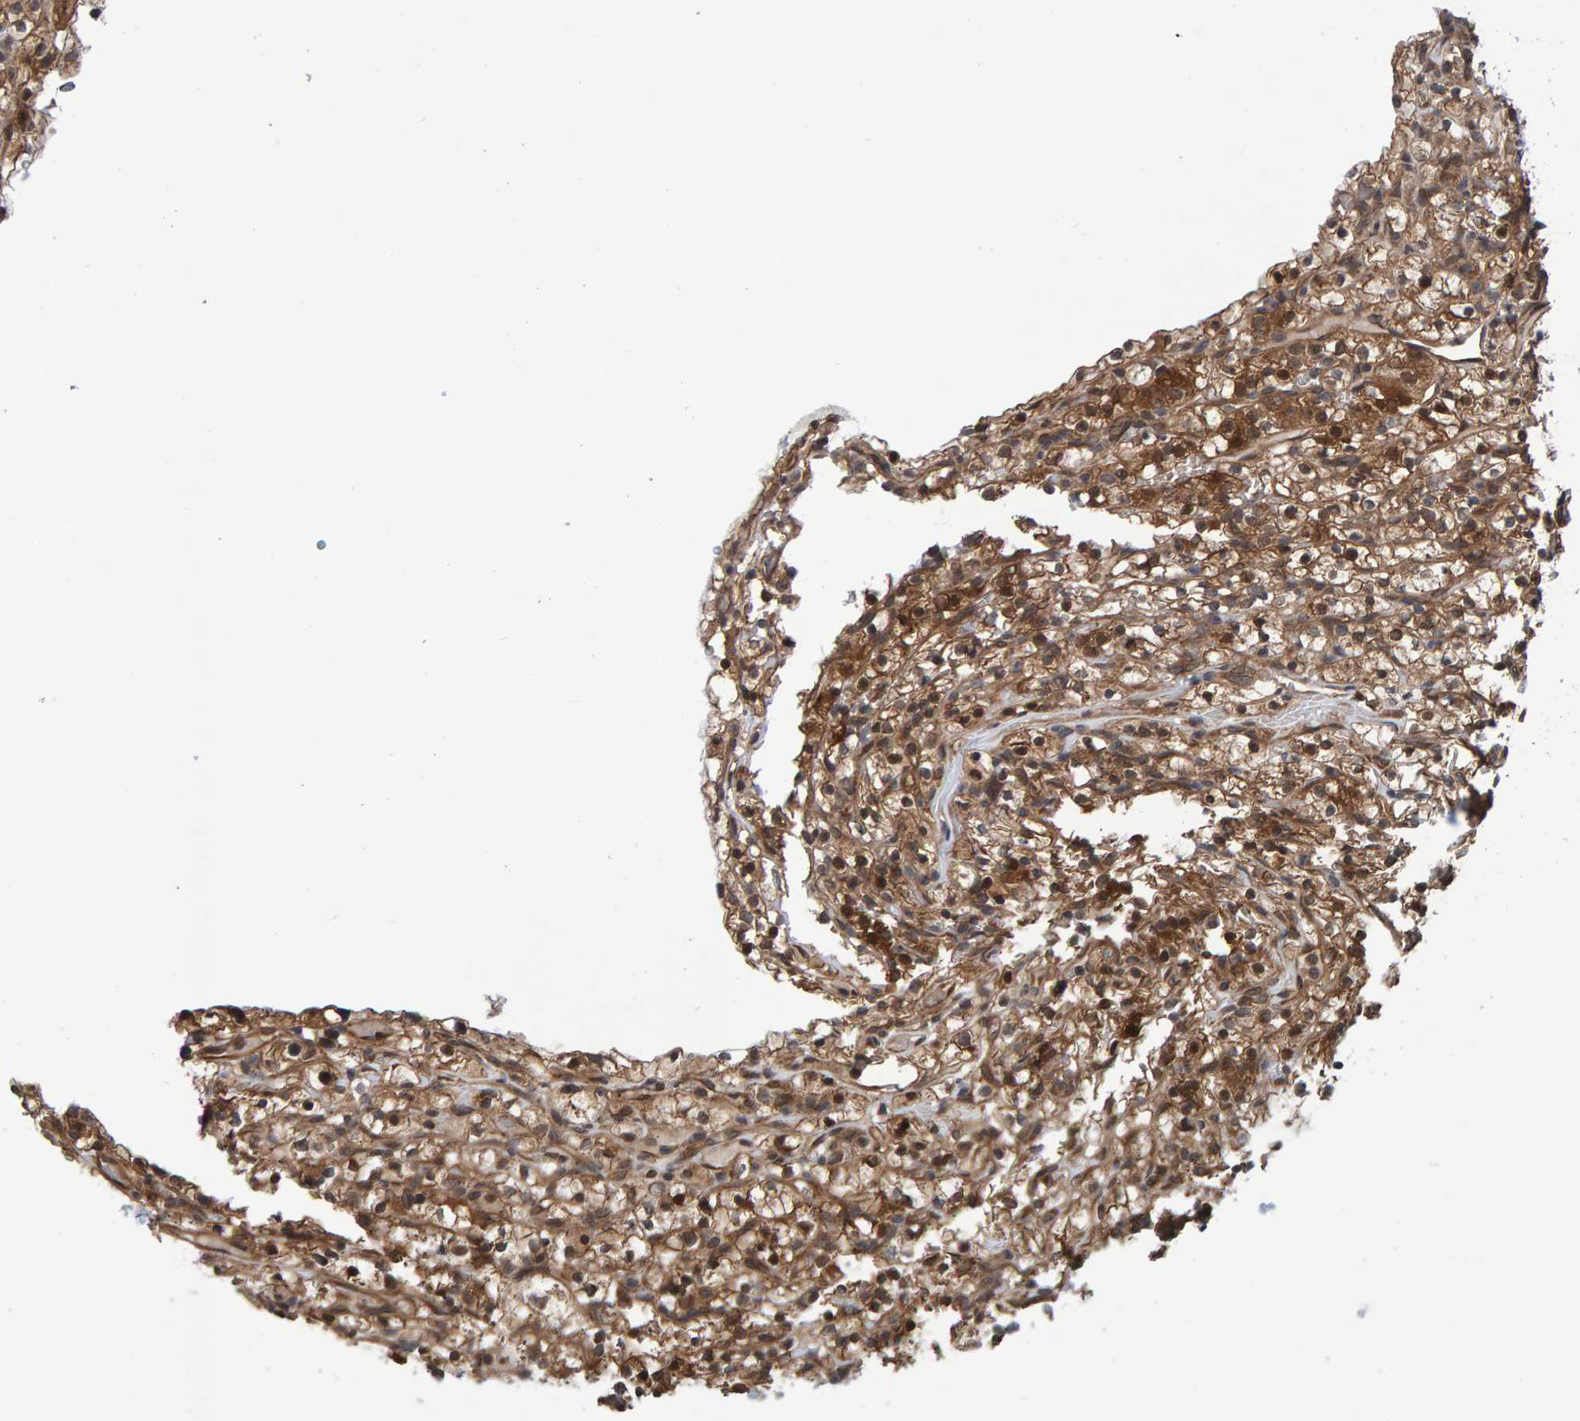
{"staining": {"intensity": "moderate", "quantity": ">75%", "location": "cytoplasmic/membranous"}, "tissue": "renal cancer", "cell_type": "Tumor cells", "image_type": "cancer", "snomed": [{"axis": "morphology", "description": "Adenocarcinoma, NOS"}, {"axis": "topography", "description": "Kidney"}], "caption": "Protein analysis of adenocarcinoma (renal) tissue displays moderate cytoplasmic/membranous staining in about >75% of tumor cells. (IHC, brightfield microscopy, high magnification).", "gene": "SCRN2", "patient": {"sex": "female", "age": 57}}